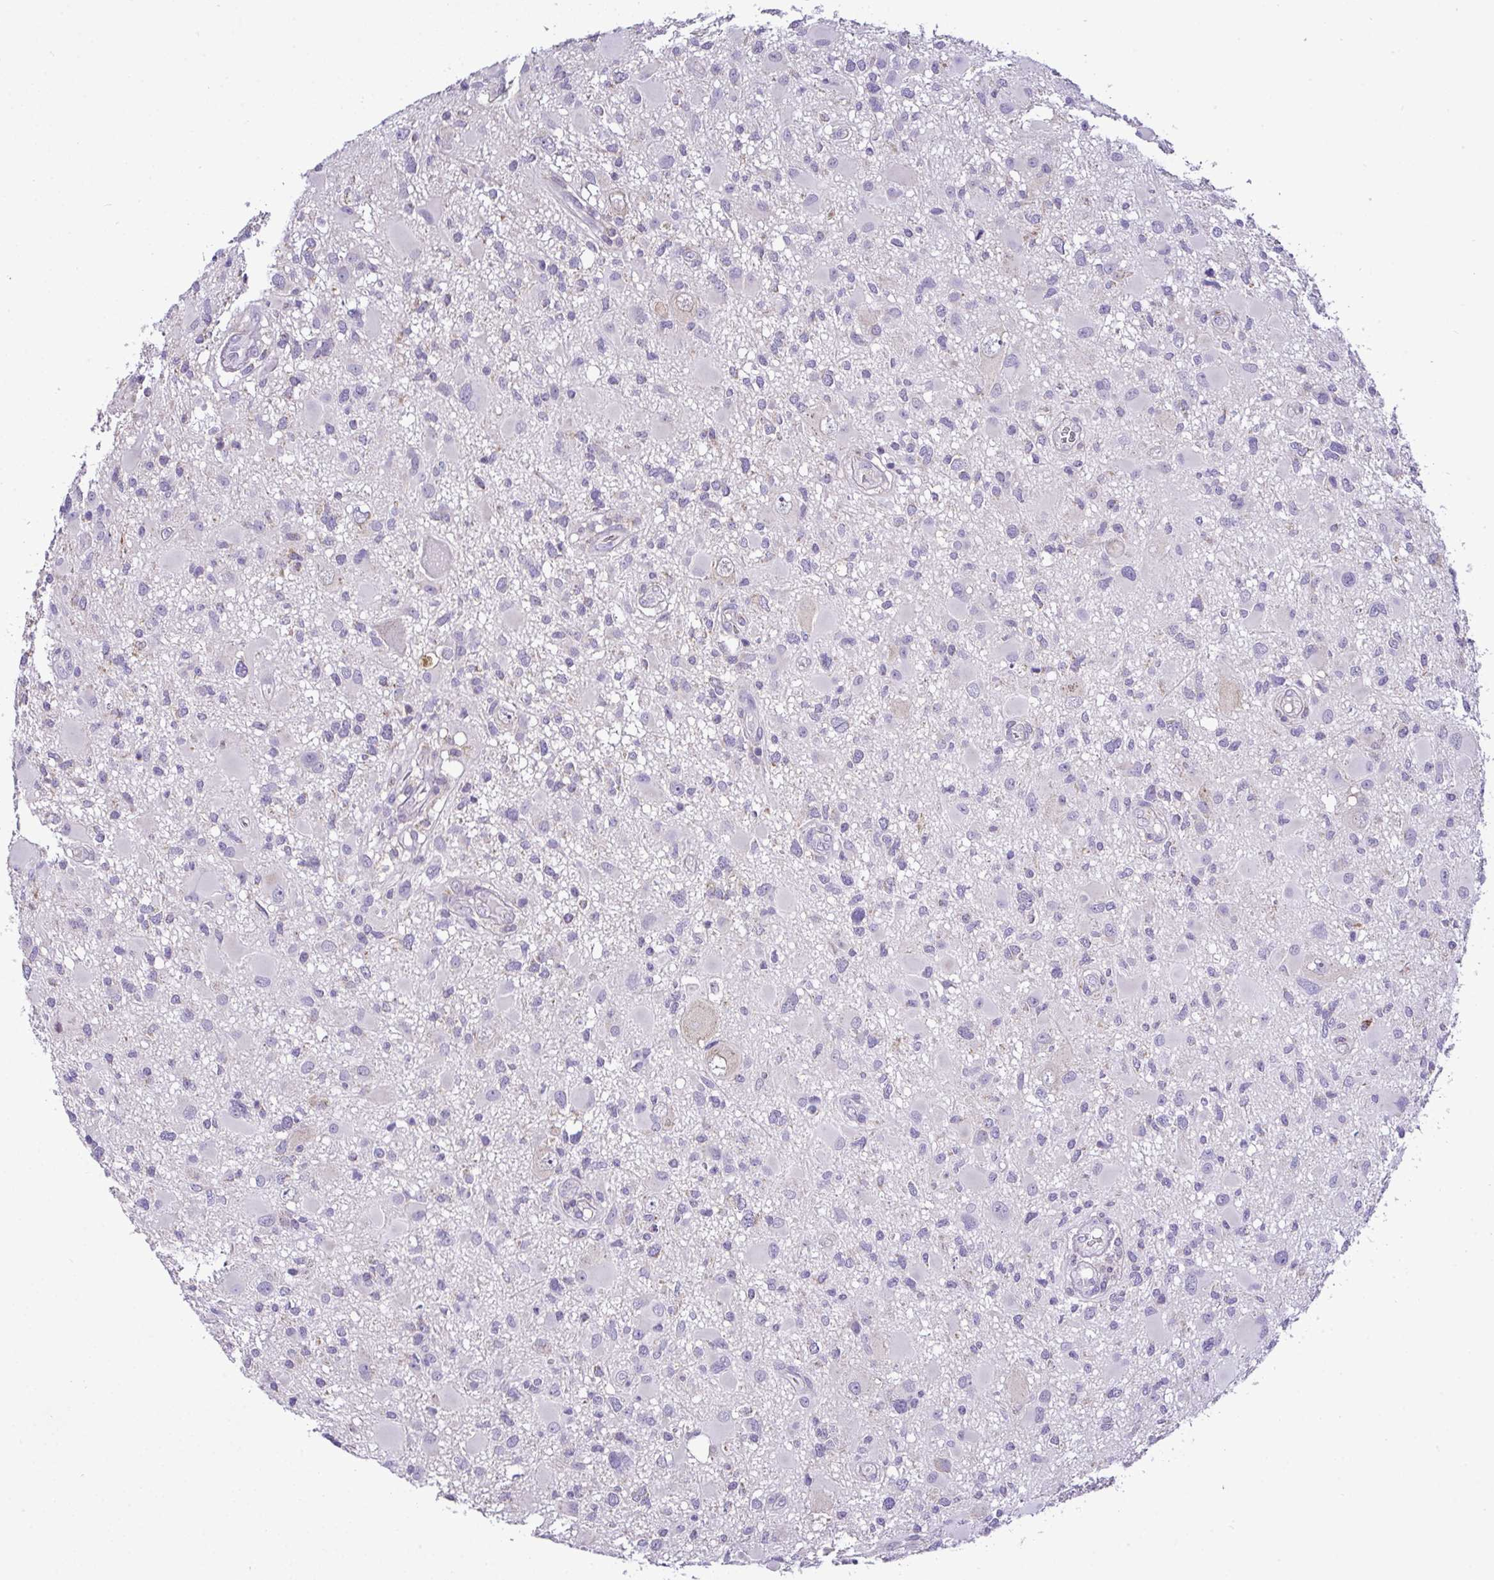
{"staining": {"intensity": "negative", "quantity": "none", "location": "none"}, "tissue": "glioma", "cell_type": "Tumor cells", "image_type": "cancer", "snomed": [{"axis": "morphology", "description": "Glioma, malignant, High grade"}, {"axis": "topography", "description": "Brain"}], "caption": "IHC photomicrograph of human glioma stained for a protein (brown), which demonstrates no positivity in tumor cells. (DAB immunohistochemistry with hematoxylin counter stain).", "gene": "ST8SIA2", "patient": {"sex": "male", "age": 54}}